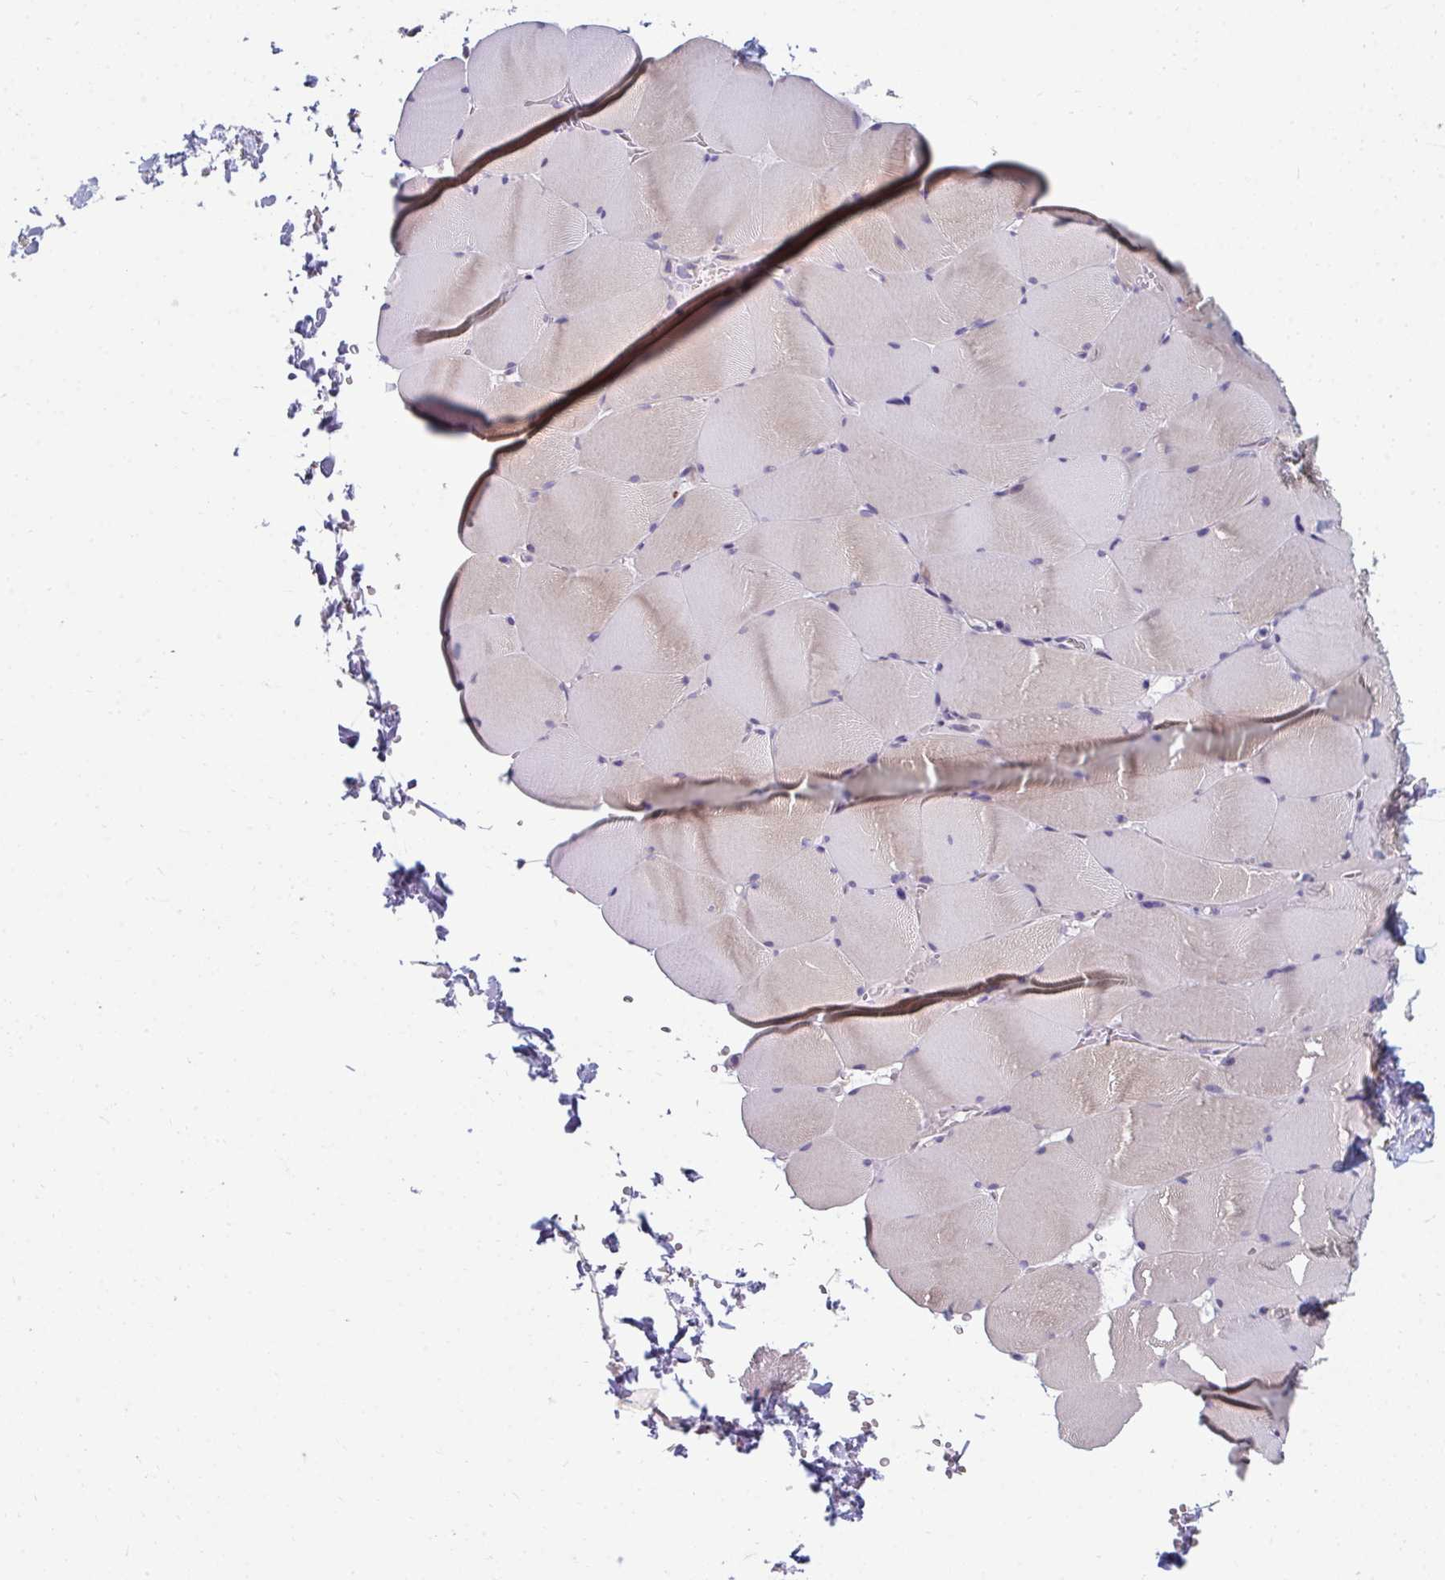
{"staining": {"intensity": "negative", "quantity": "none", "location": "none"}, "tissue": "skeletal muscle", "cell_type": "Myocytes", "image_type": "normal", "snomed": [{"axis": "morphology", "description": "Normal tissue, NOS"}, {"axis": "topography", "description": "Skeletal muscle"}, {"axis": "topography", "description": "Head-Neck"}], "caption": "Protein analysis of unremarkable skeletal muscle reveals no significant expression in myocytes.", "gene": "EIF1AD", "patient": {"sex": "male", "age": 66}}